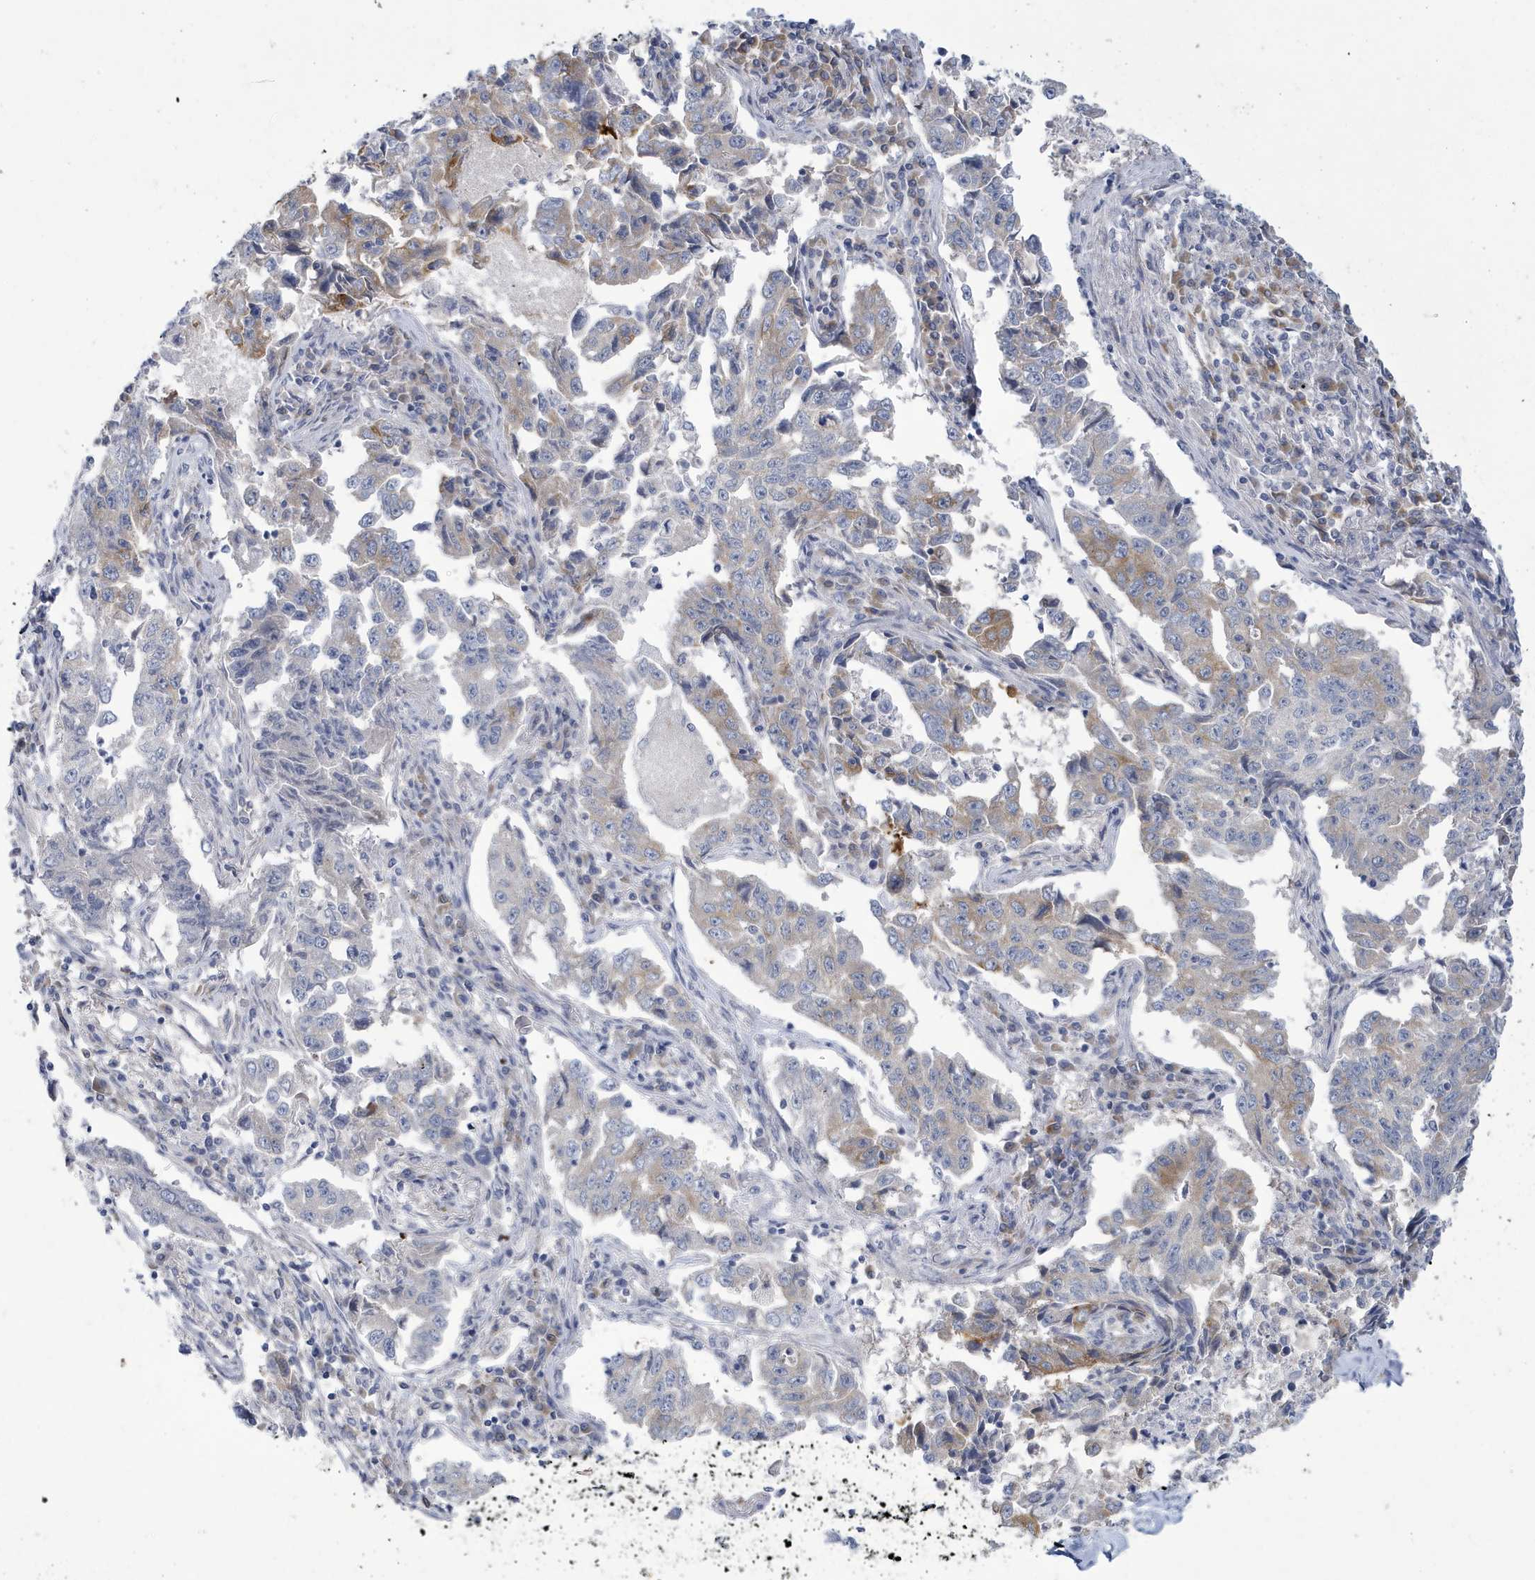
{"staining": {"intensity": "moderate", "quantity": "<25%", "location": "cytoplasmic/membranous"}, "tissue": "lung cancer", "cell_type": "Tumor cells", "image_type": "cancer", "snomed": [{"axis": "morphology", "description": "Adenocarcinoma, NOS"}, {"axis": "topography", "description": "Lung"}], "caption": "Brown immunohistochemical staining in adenocarcinoma (lung) demonstrates moderate cytoplasmic/membranous expression in approximately <25% of tumor cells.", "gene": "ZNF654", "patient": {"sex": "female", "age": 51}}